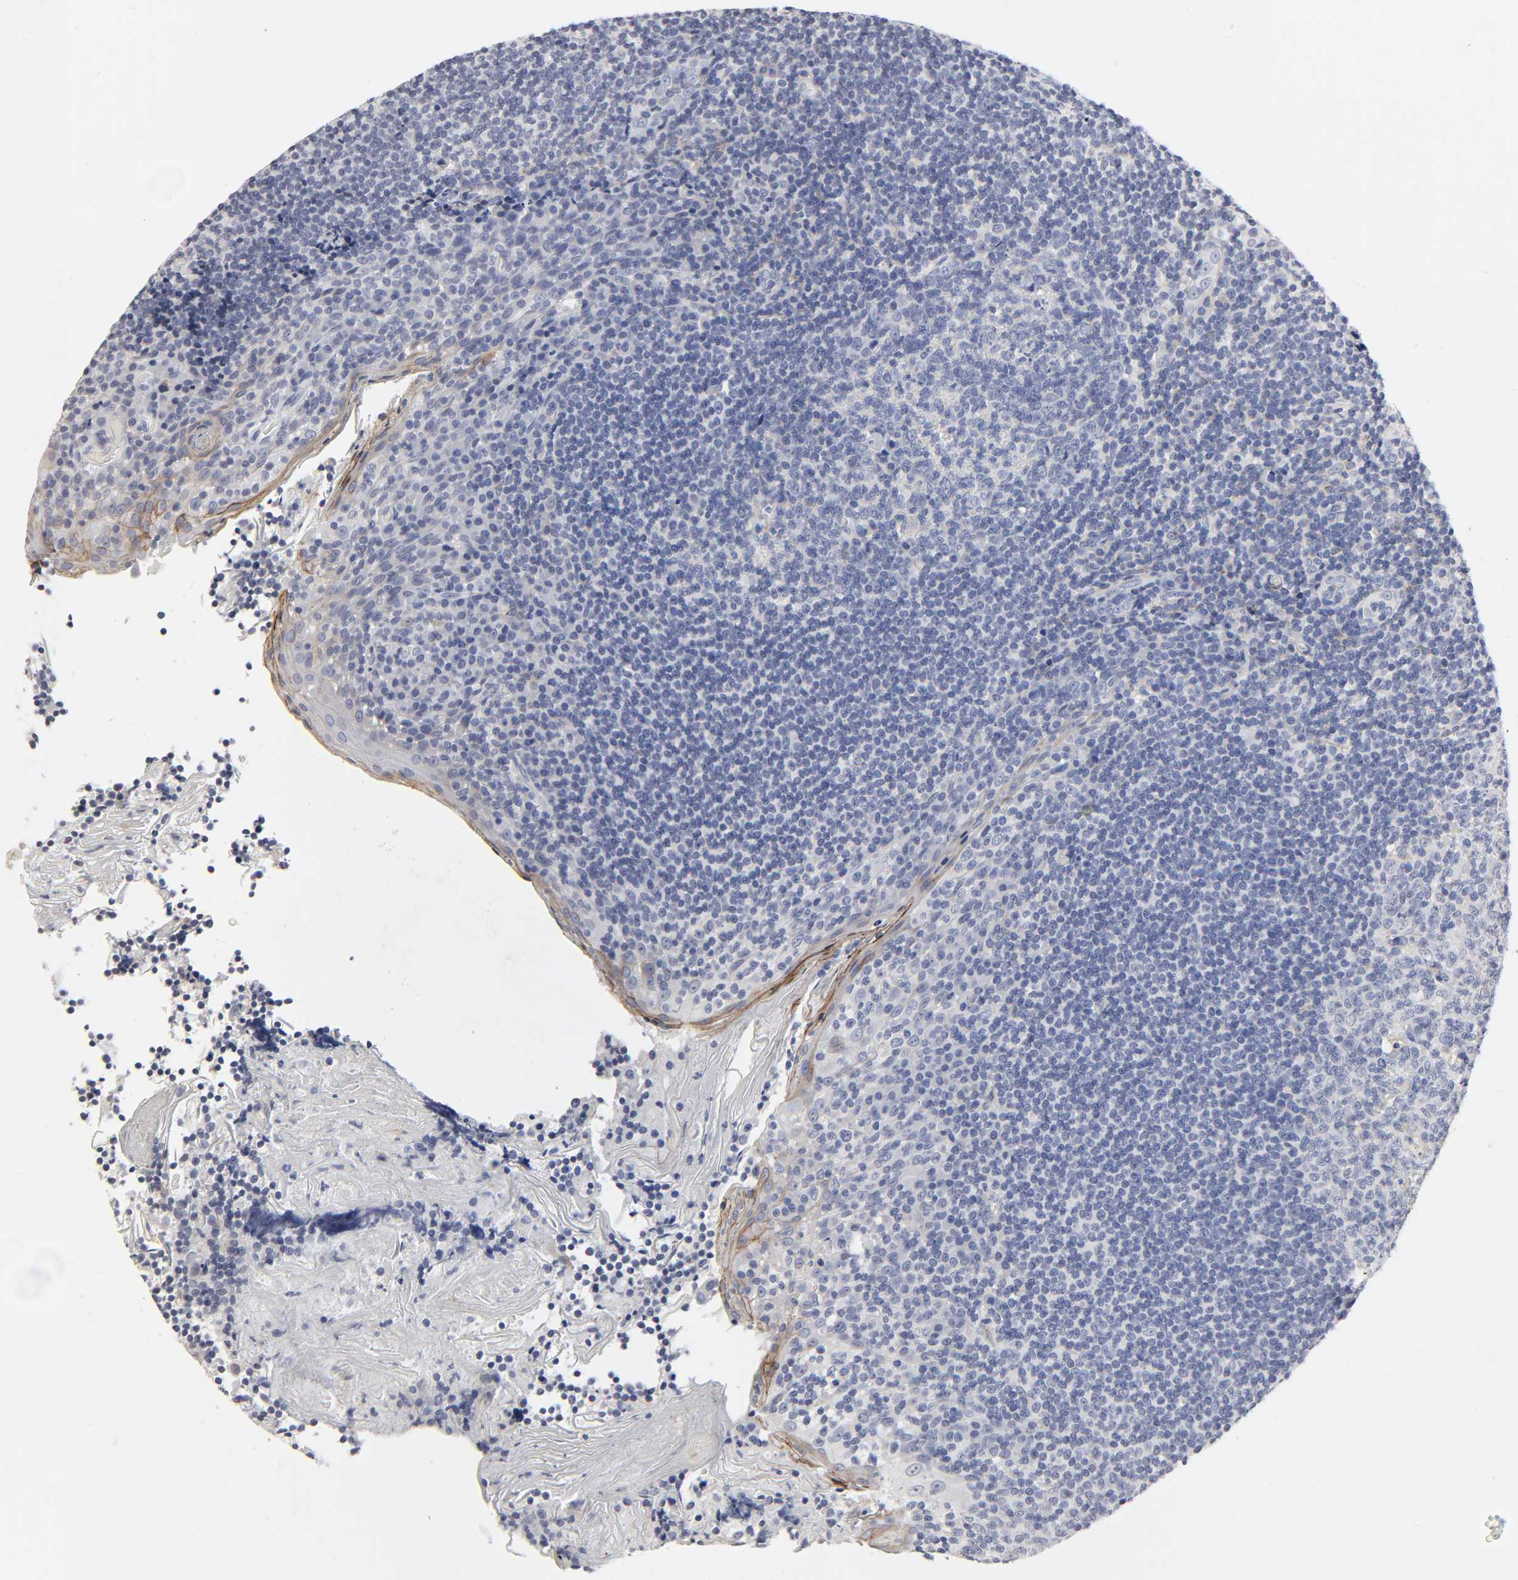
{"staining": {"intensity": "negative", "quantity": "none", "location": "none"}, "tissue": "tonsil", "cell_type": "Germinal center cells", "image_type": "normal", "snomed": [{"axis": "morphology", "description": "Normal tissue, NOS"}, {"axis": "topography", "description": "Tonsil"}], "caption": "Immunohistochemical staining of normal human tonsil shows no significant staining in germinal center cells.", "gene": "LRP1", "patient": {"sex": "male", "age": 31}}